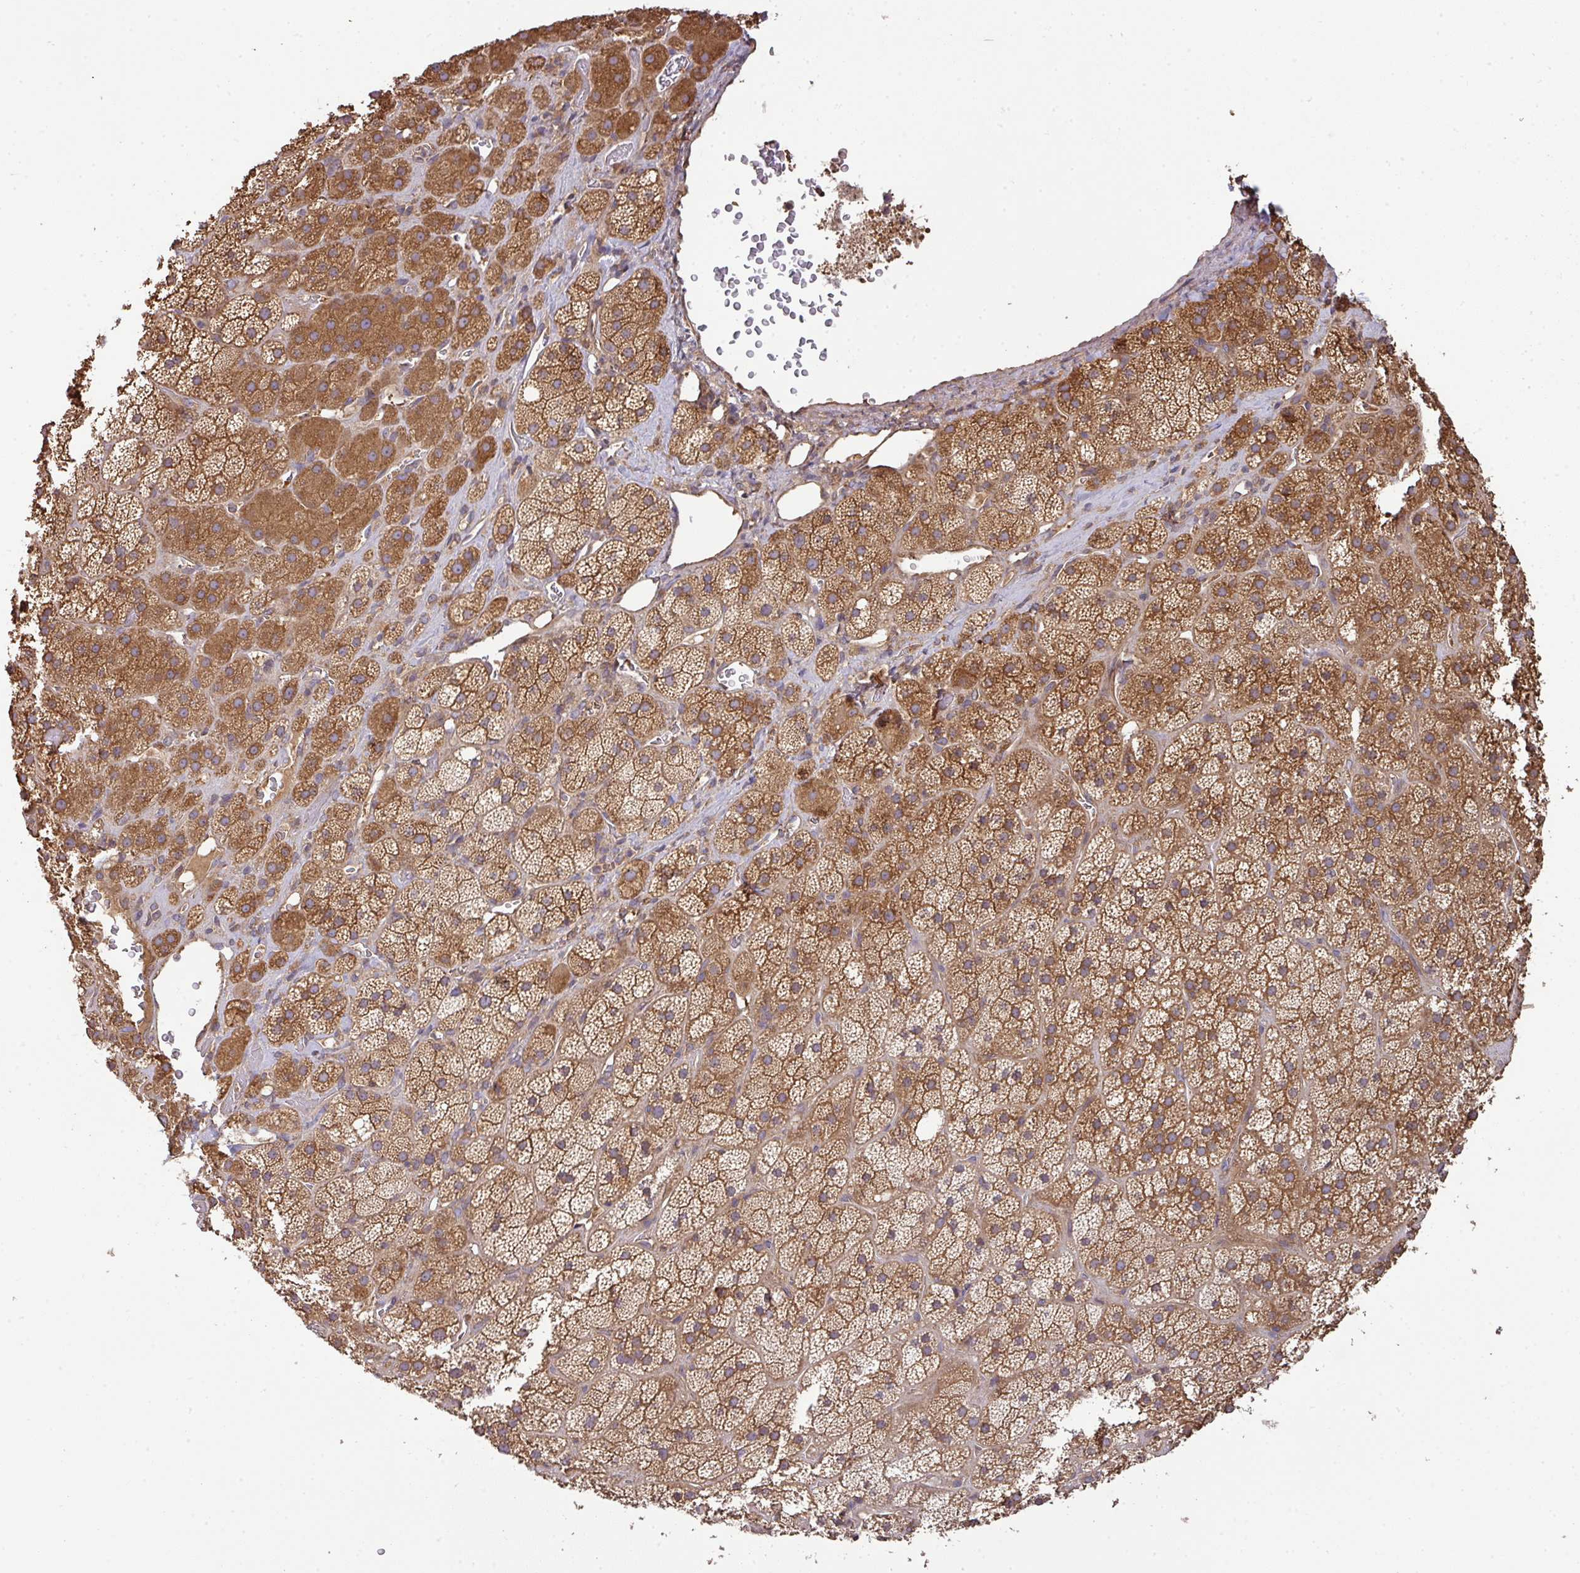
{"staining": {"intensity": "moderate", "quantity": ">75%", "location": "cytoplasmic/membranous"}, "tissue": "adrenal gland", "cell_type": "Glandular cells", "image_type": "normal", "snomed": [{"axis": "morphology", "description": "Normal tissue, NOS"}, {"axis": "topography", "description": "Adrenal gland"}], "caption": "DAB (3,3'-diaminobenzidine) immunohistochemical staining of unremarkable adrenal gland reveals moderate cytoplasmic/membranous protein staining in about >75% of glandular cells. (brown staining indicates protein expression, while blue staining denotes nuclei).", "gene": "GSPT1", "patient": {"sex": "male", "age": 57}}